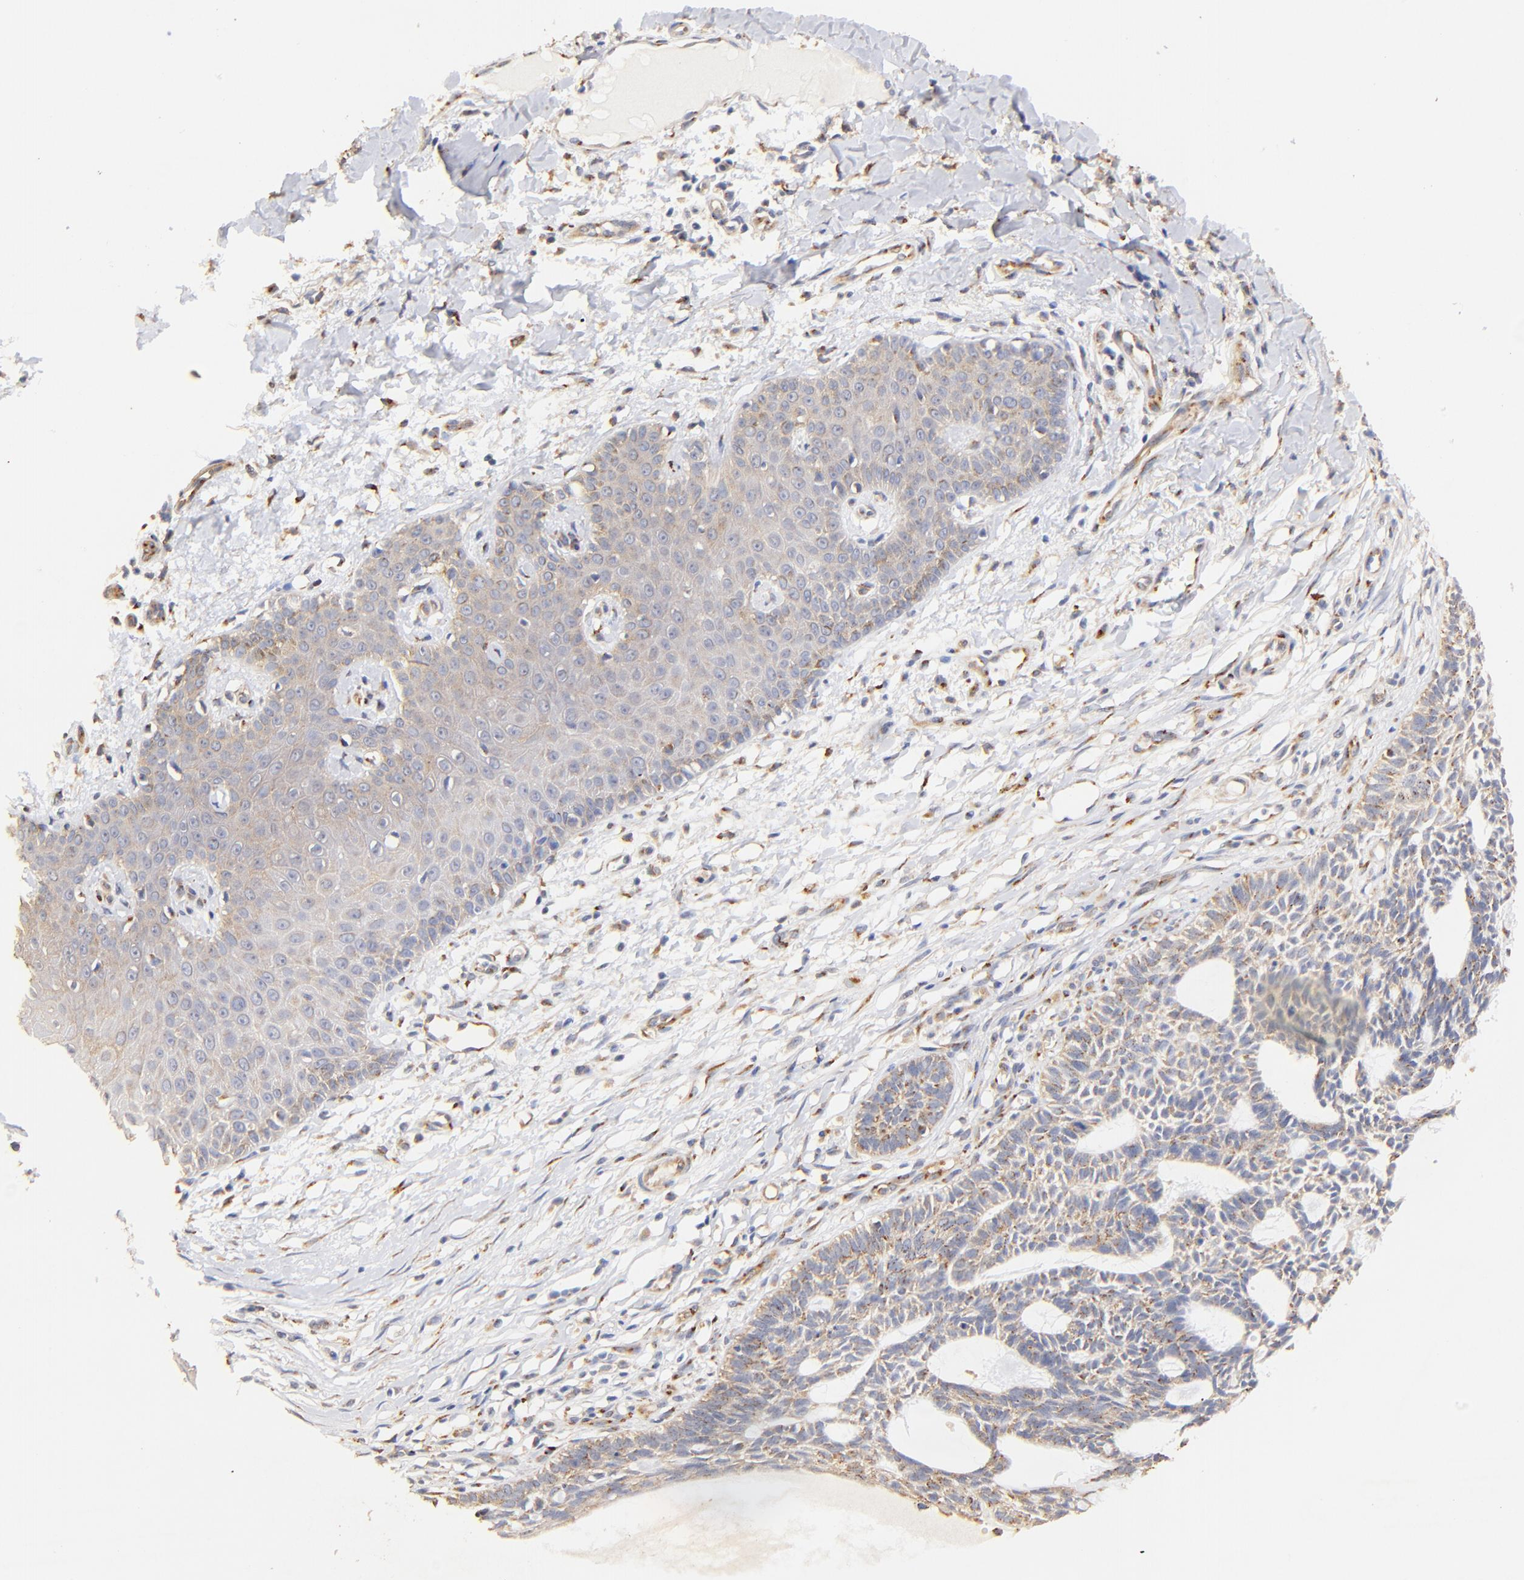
{"staining": {"intensity": "weak", "quantity": "25%-75%", "location": "cytoplasmic/membranous"}, "tissue": "skin cancer", "cell_type": "Tumor cells", "image_type": "cancer", "snomed": [{"axis": "morphology", "description": "Basal cell carcinoma"}, {"axis": "topography", "description": "Skin"}], "caption": "Skin basal cell carcinoma stained with a protein marker shows weak staining in tumor cells.", "gene": "FMNL3", "patient": {"sex": "male", "age": 67}}